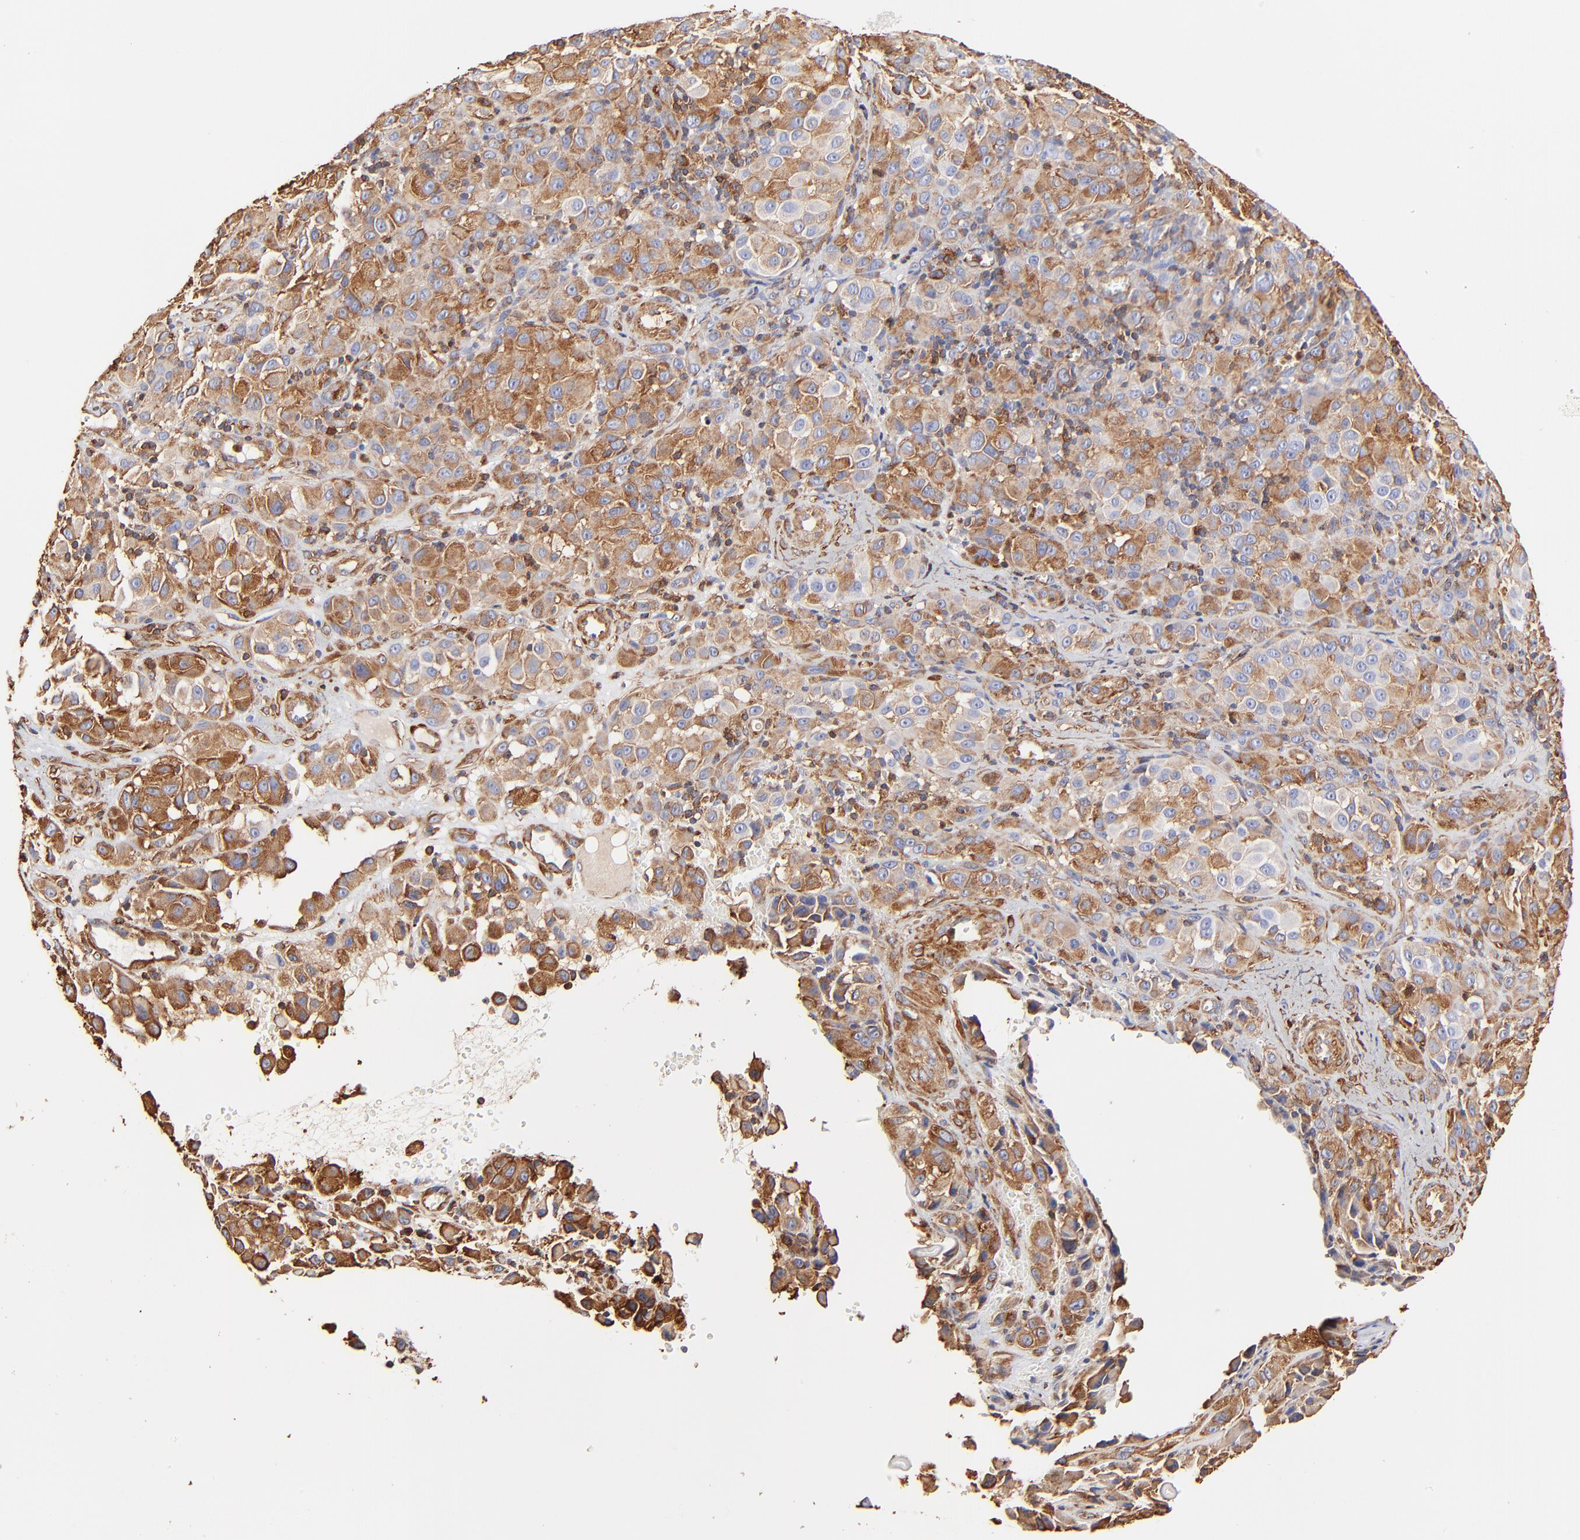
{"staining": {"intensity": "strong", "quantity": ">75%", "location": "cytoplasmic/membranous"}, "tissue": "melanoma", "cell_type": "Tumor cells", "image_type": "cancer", "snomed": [{"axis": "morphology", "description": "Malignant melanoma, NOS"}, {"axis": "topography", "description": "Skin"}], "caption": "Protein positivity by immunohistochemistry (IHC) exhibits strong cytoplasmic/membranous staining in about >75% of tumor cells in melanoma. (Stains: DAB (3,3'-diaminobenzidine) in brown, nuclei in blue, Microscopy: brightfield microscopy at high magnification).", "gene": "FLNA", "patient": {"sex": "female", "age": 21}}